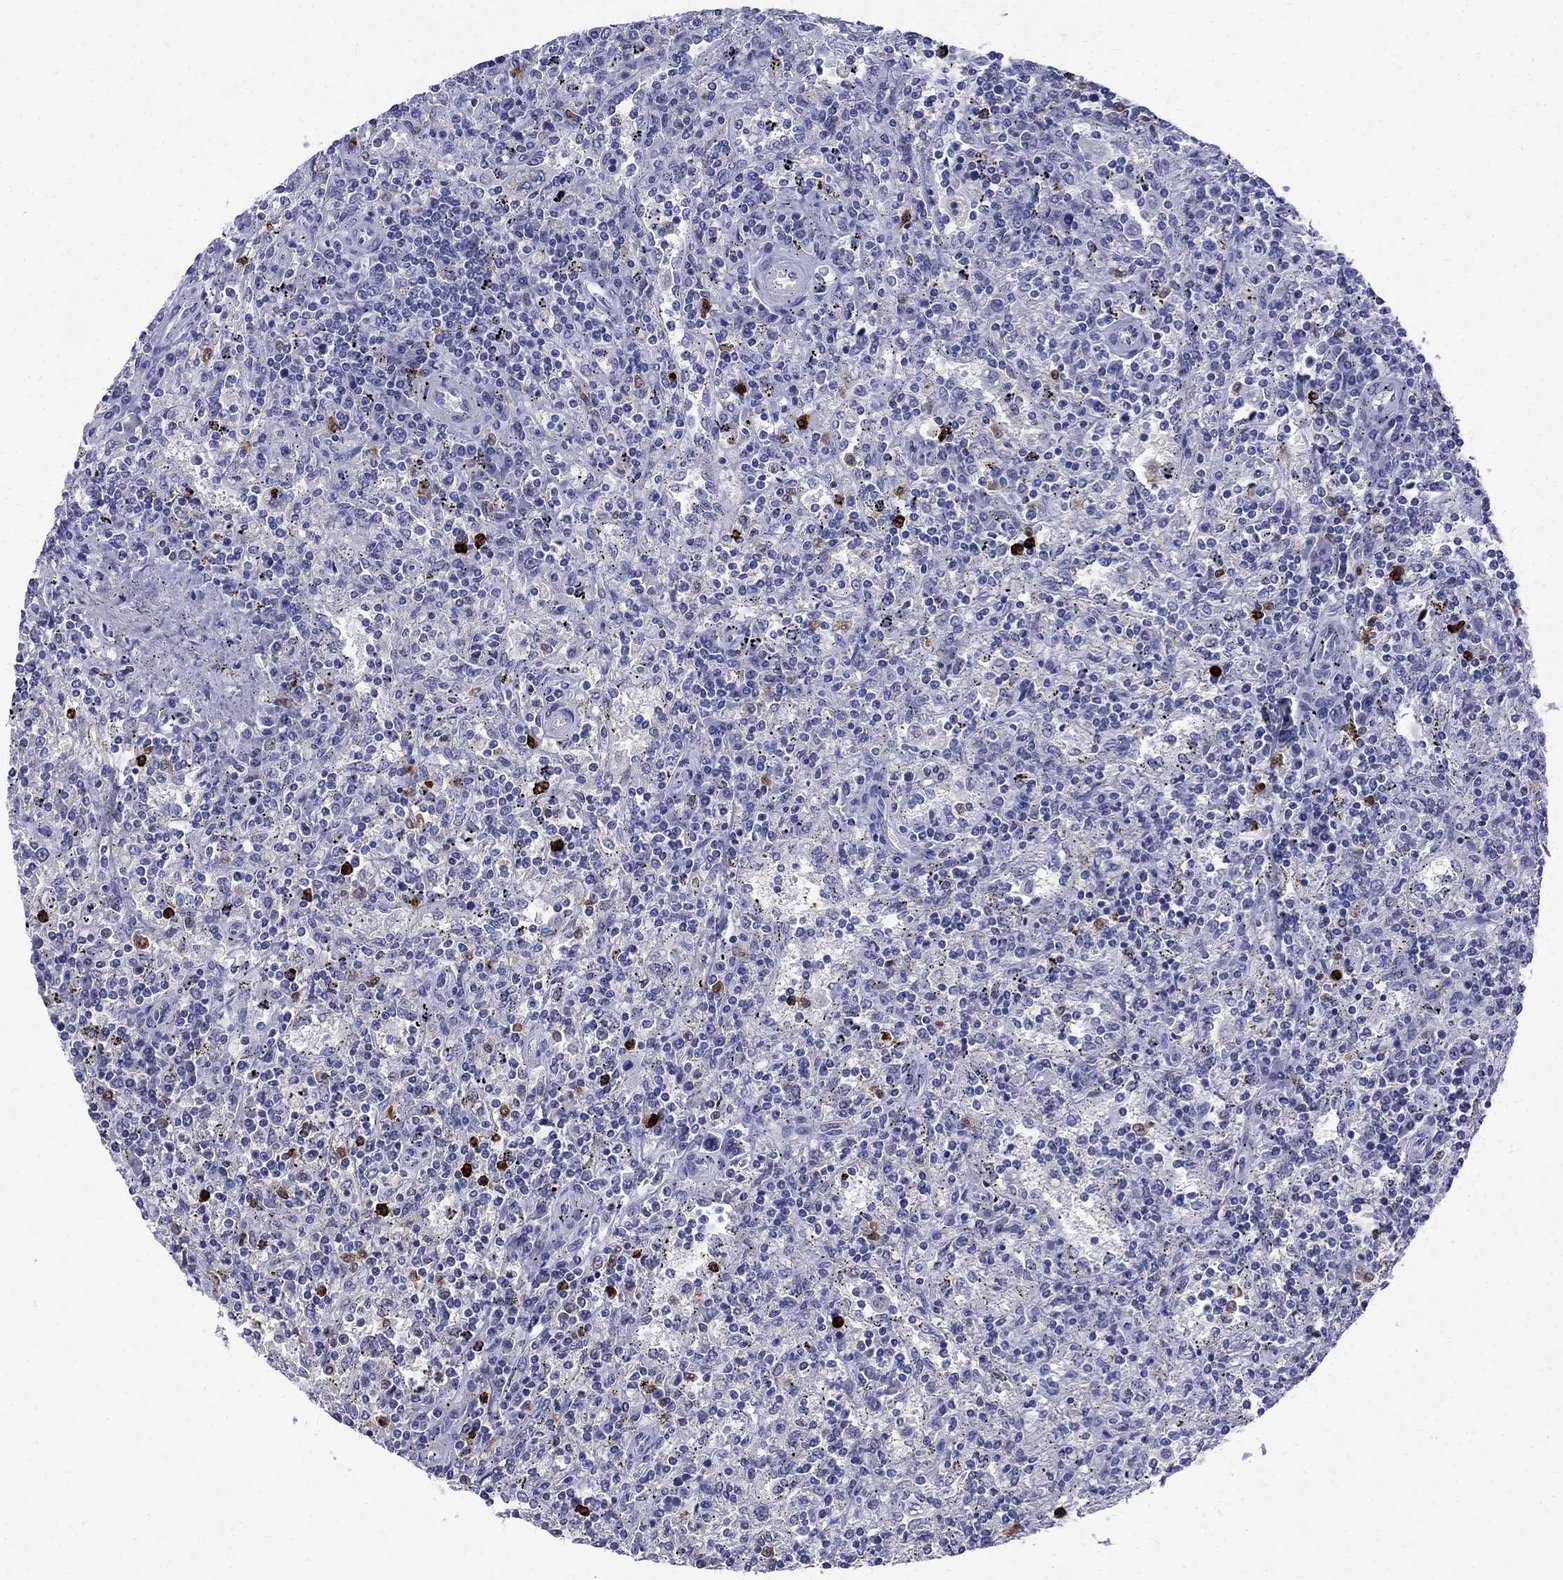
{"staining": {"intensity": "negative", "quantity": "none", "location": "none"}, "tissue": "lymphoma", "cell_type": "Tumor cells", "image_type": "cancer", "snomed": [{"axis": "morphology", "description": "Malignant lymphoma, non-Hodgkin's type, Low grade"}, {"axis": "topography", "description": "Spleen"}], "caption": "A high-resolution histopathology image shows immunohistochemistry (IHC) staining of lymphoma, which demonstrates no significant staining in tumor cells. Nuclei are stained in blue.", "gene": "SERPINB2", "patient": {"sex": "male", "age": 62}}